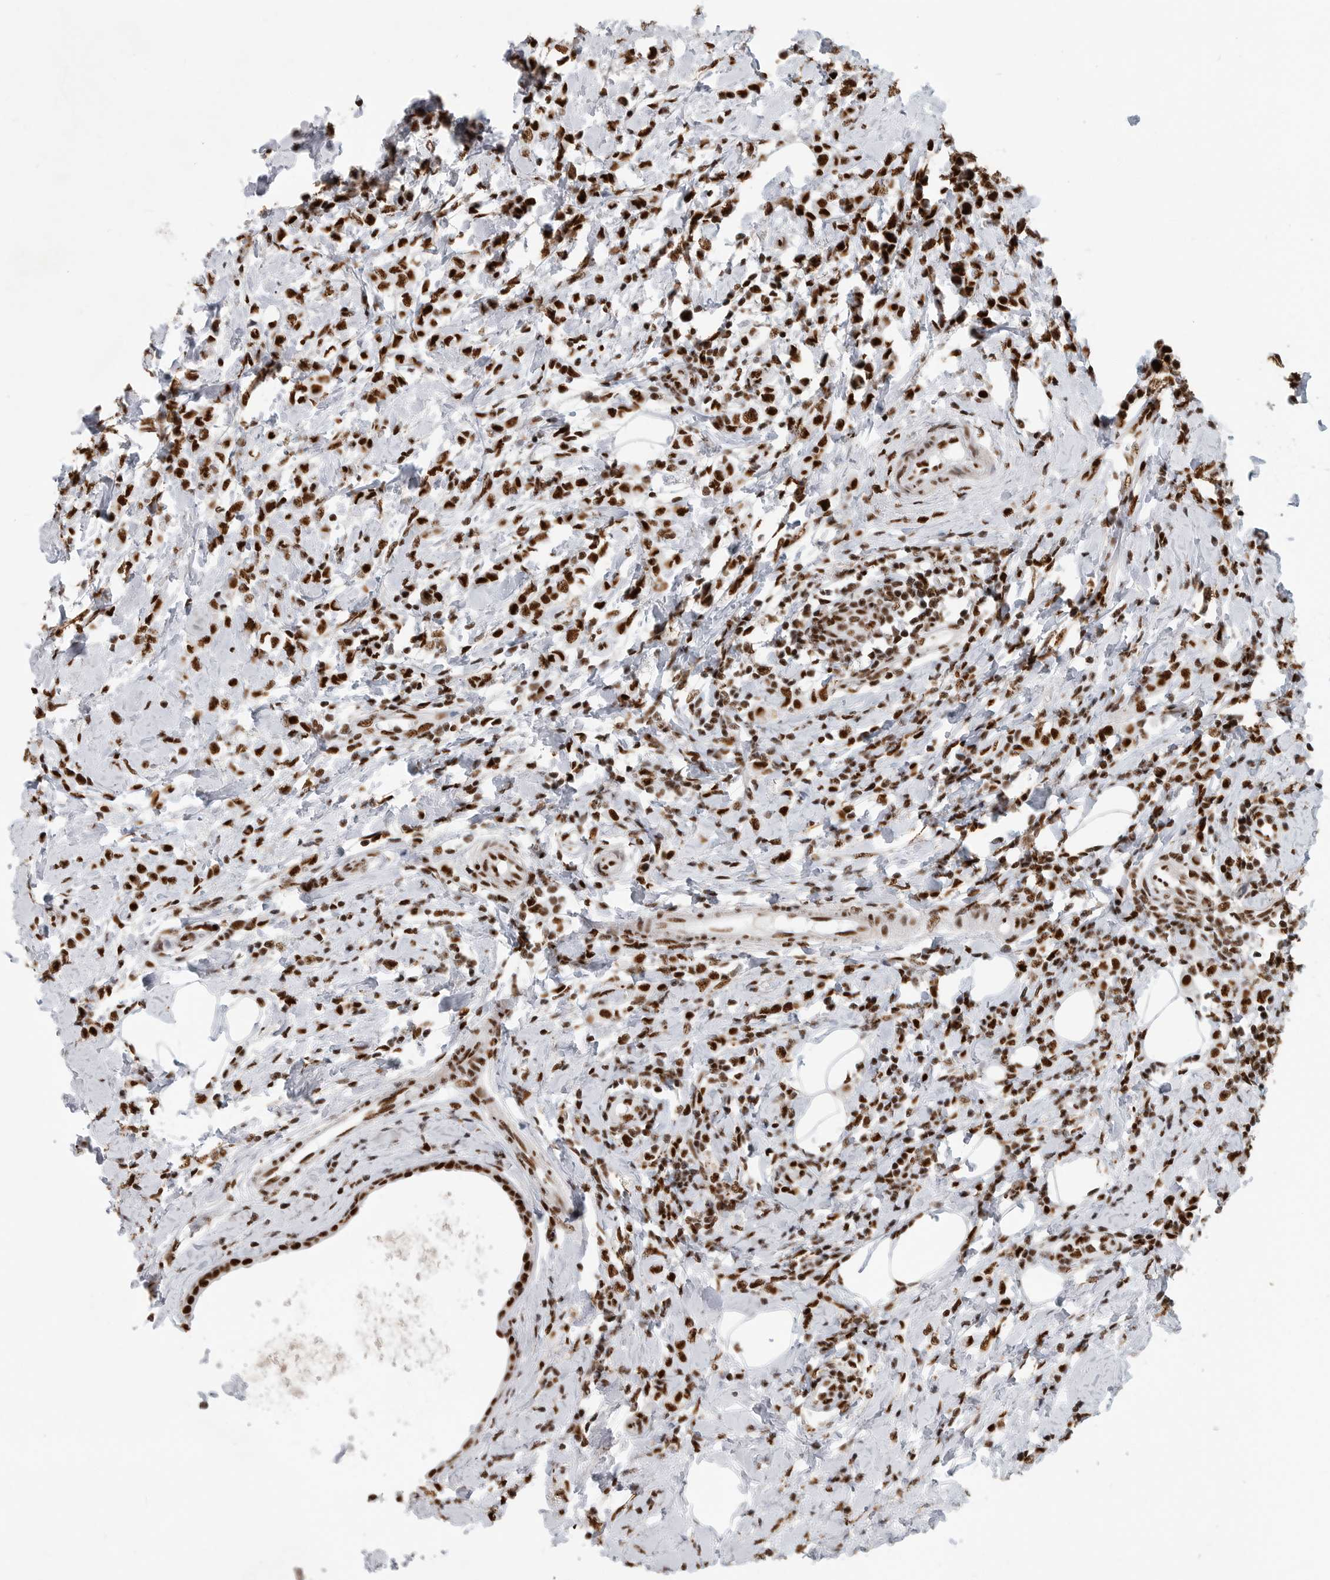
{"staining": {"intensity": "strong", "quantity": ">75%", "location": "nuclear"}, "tissue": "breast cancer", "cell_type": "Tumor cells", "image_type": "cancer", "snomed": [{"axis": "morphology", "description": "Lobular carcinoma"}, {"axis": "topography", "description": "Breast"}], "caption": "About >75% of tumor cells in human breast cancer display strong nuclear protein expression as visualized by brown immunohistochemical staining.", "gene": "BCLAF1", "patient": {"sex": "female", "age": 47}}